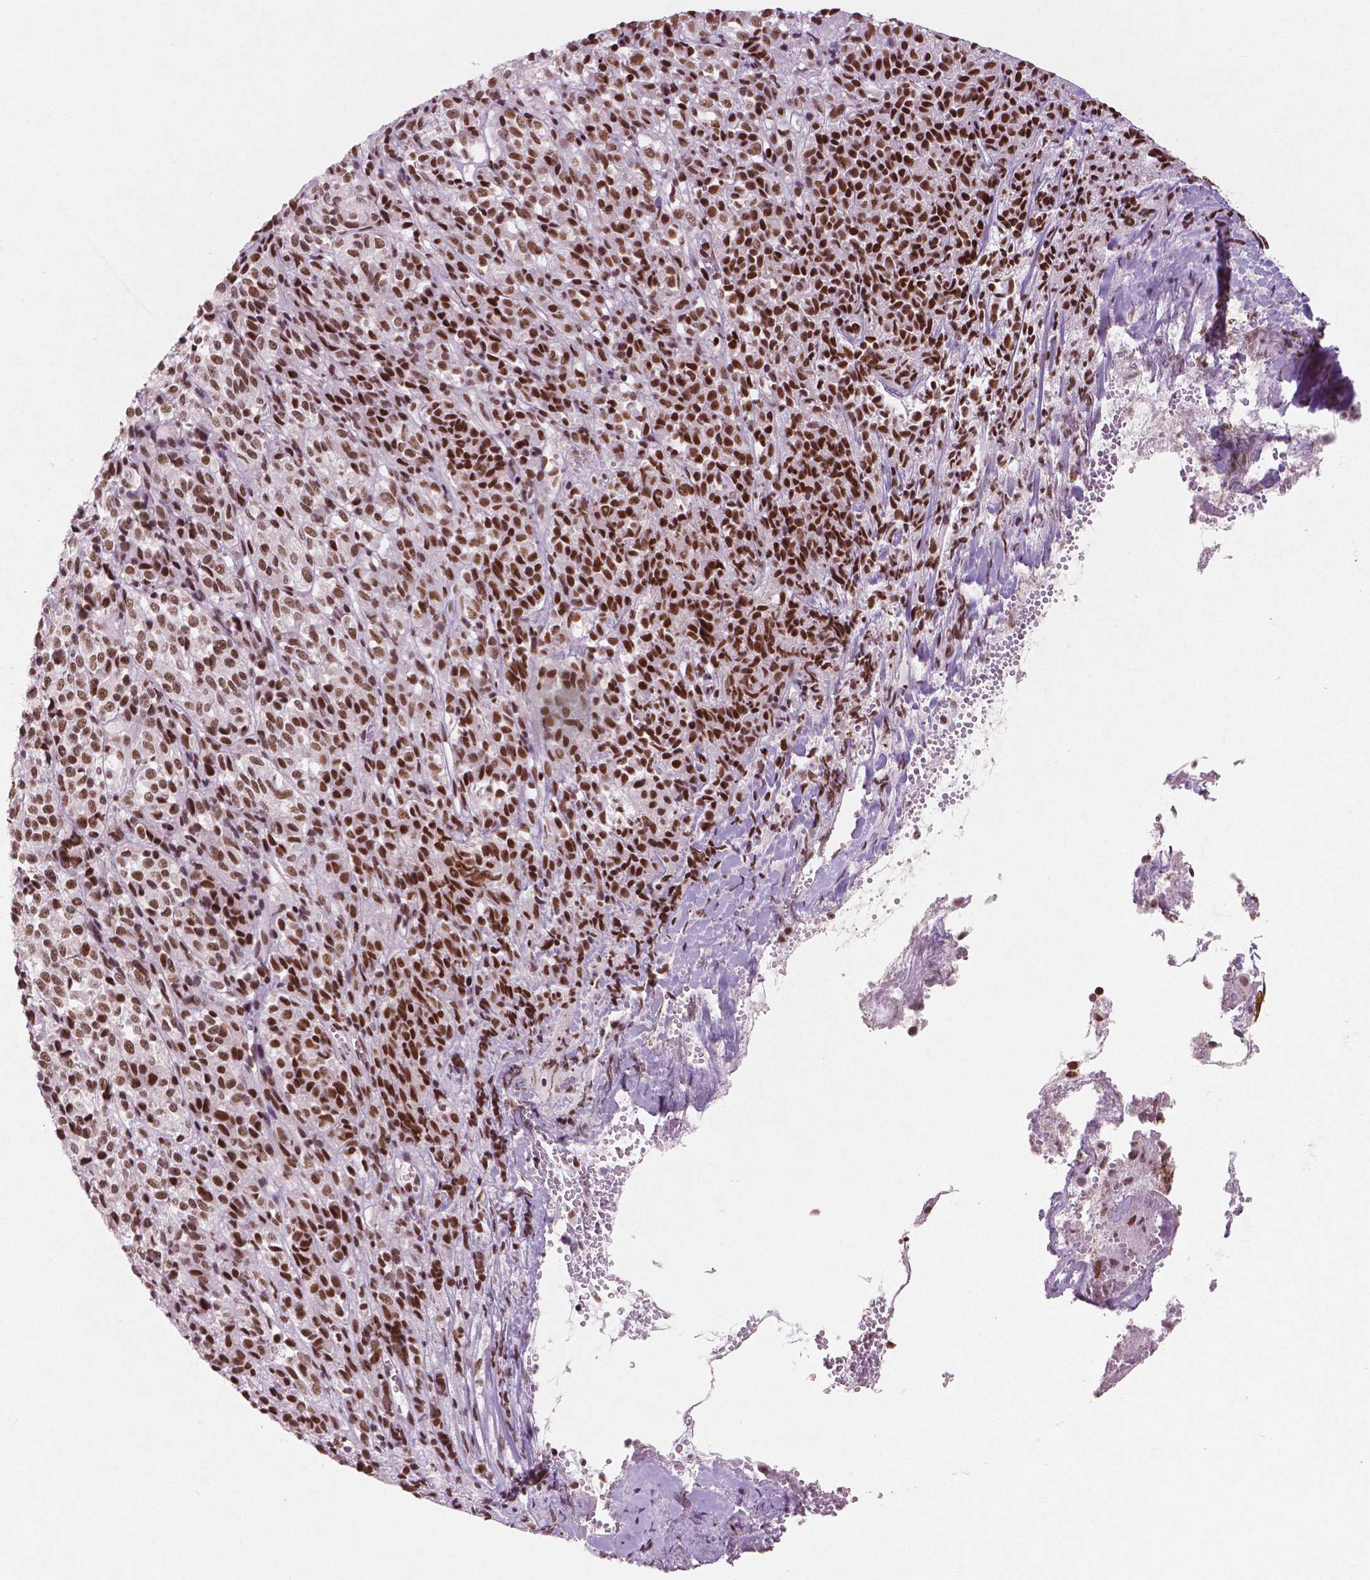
{"staining": {"intensity": "strong", "quantity": ">75%", "location": "nuclear"}, "tissue": "melanoma", "cell_type": "Tumor cells", "image_type": "cancer", "snomed": [{"axis": "morphology", "description": "Malignant melanoma, Metastatic site"}, {"axis": "topography", "description": "Brain"}], "caption": "Human malignant melanoma (metastatic site) stained with a brown dye reveals strong nuclear positive expression in approximately >75% of tumor cells.", "gene": "BRD4", "patient": {"sex": "female", "age": 56}}